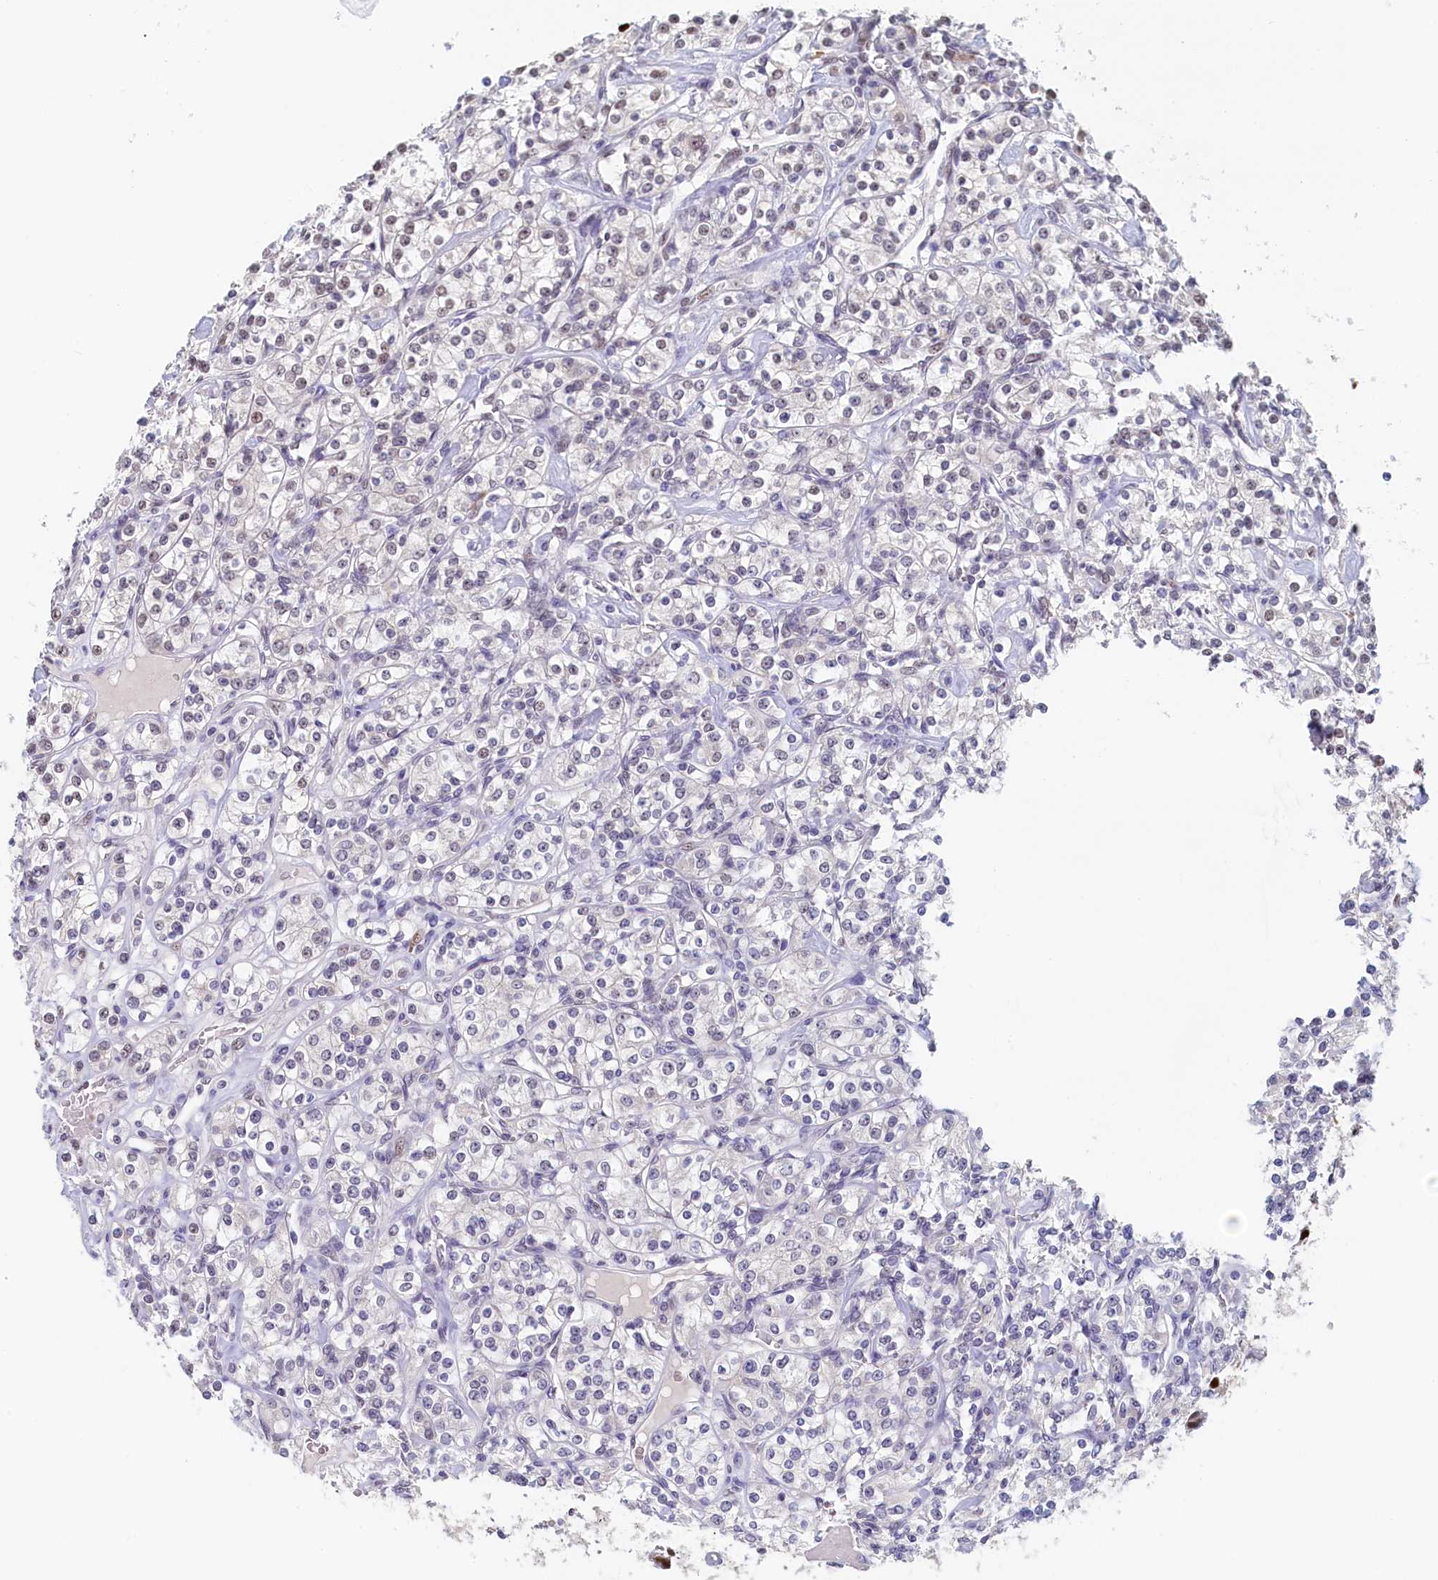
{"staining": {"intensity": "moderate", "quantity": "<25%", "location": "nuclear"}, "tissue": "renal cancer", "cell_type": "Tumor cells", "image_type": "cancer", "snomed": [{"axis": "morphology", "description": "Adenocarcinoma, NOS"}, {"axis": "topography", "description": "Kidney"}], "caption": "Immunohistochemical staining of human renal cancer (adenocarcinoma) shows moderate nuclear protein staining in approximately <25% of tumor cells.", "gene": "MOSPD3", "patient": {"sex": "male", "age": 77}}